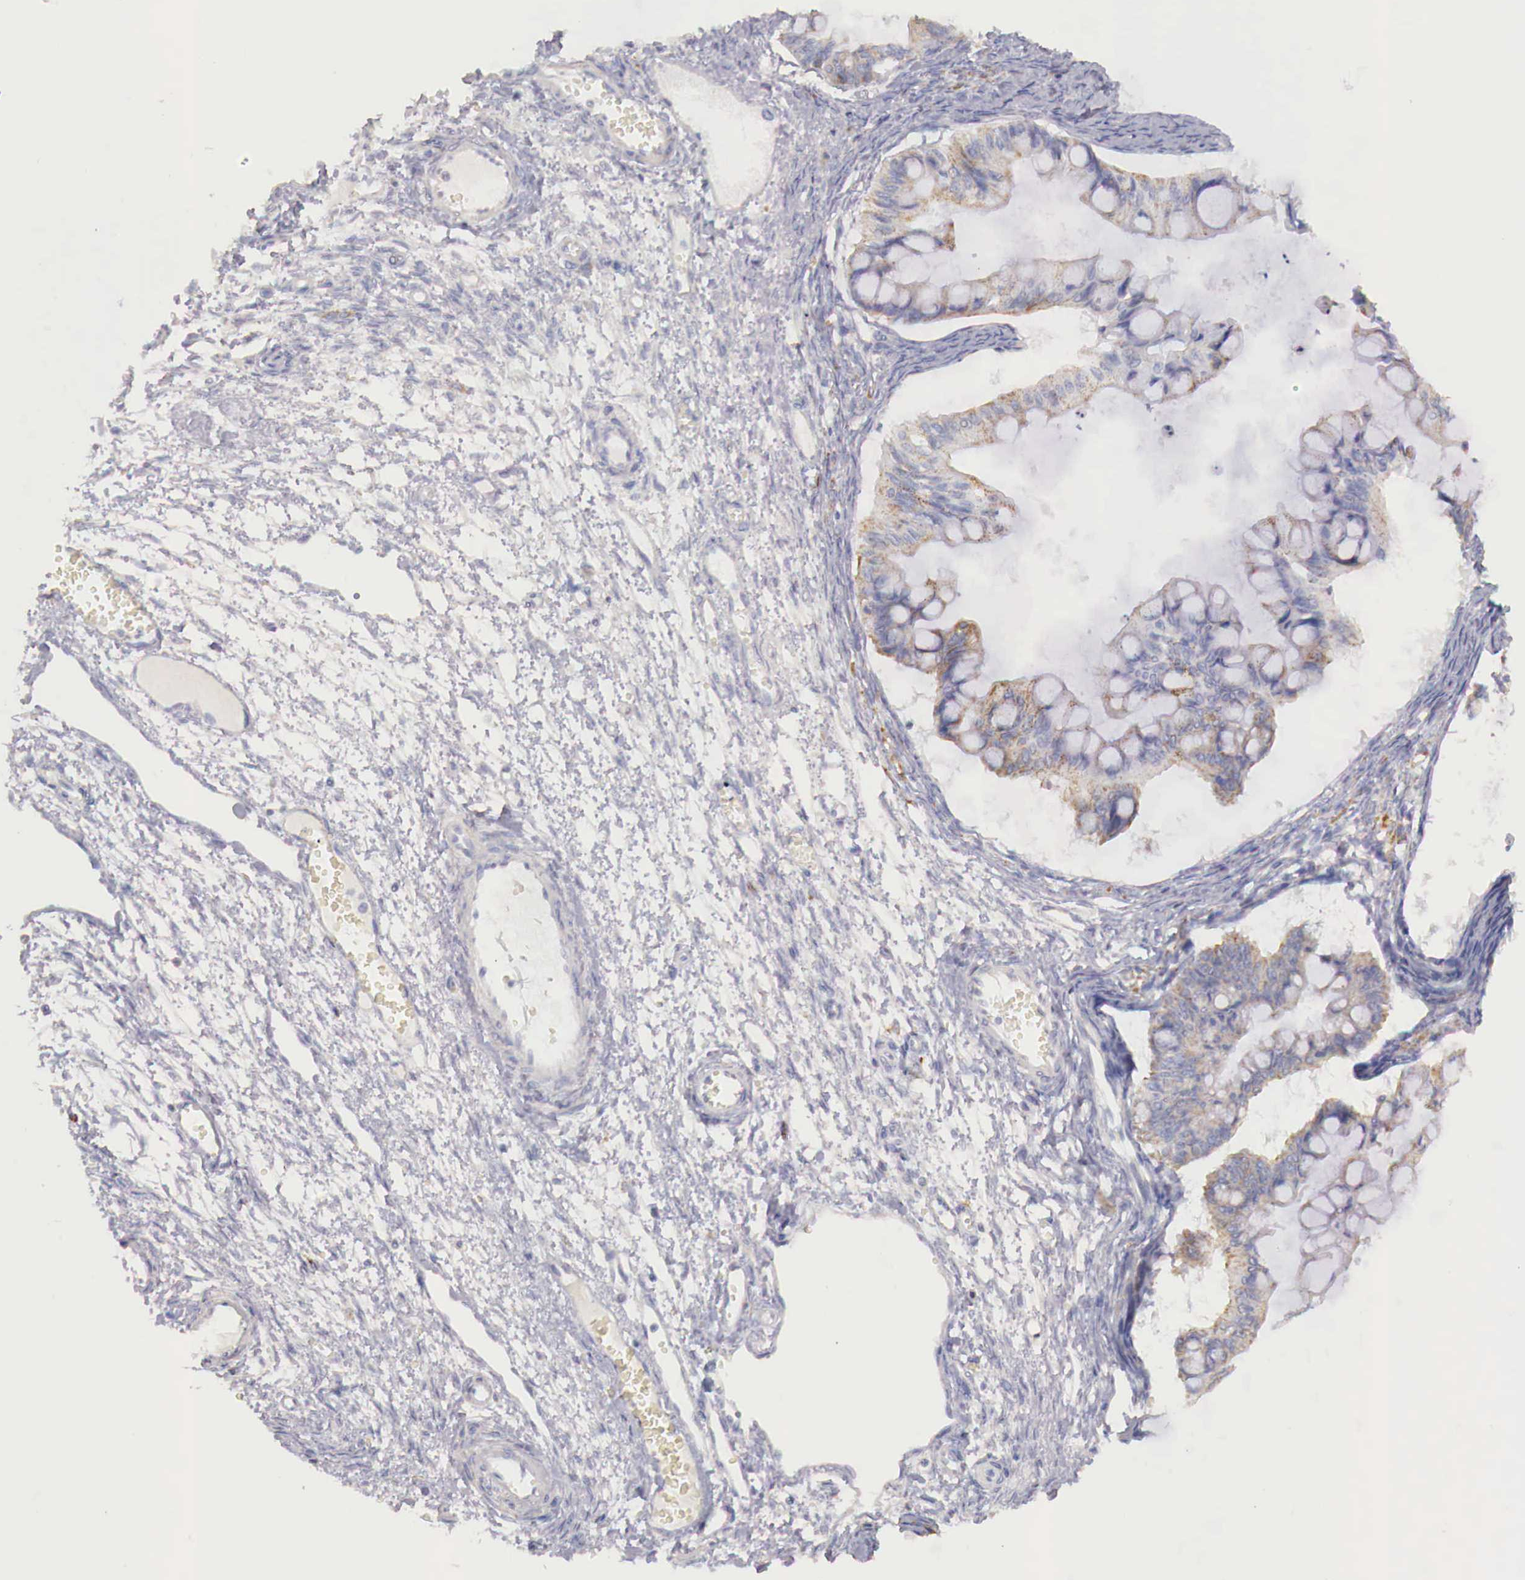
{"staining": {"intensity": "weak", "quantity": "25%-75%", "location": "cytoplasmic/membranous"}, "tissue": "ovarian cancer", "cell_type": "Tumor cells", "image_type": "cancer", "snomed": [{"axis": "morphology", "description": "Cystadenocarcinoma, mucinous, NOS"}, {"axis": "topography", "description": "Ovary"}], "caption": "Protein expression analysis of ovarian cancer (mucinous cystadenocarcinoma) reveals weak cytoplasmic/membranous expression in about 25%-75% of tumor cells.", "gene": "IDH3G", "patient": {"sex": "female", "age": 57}}